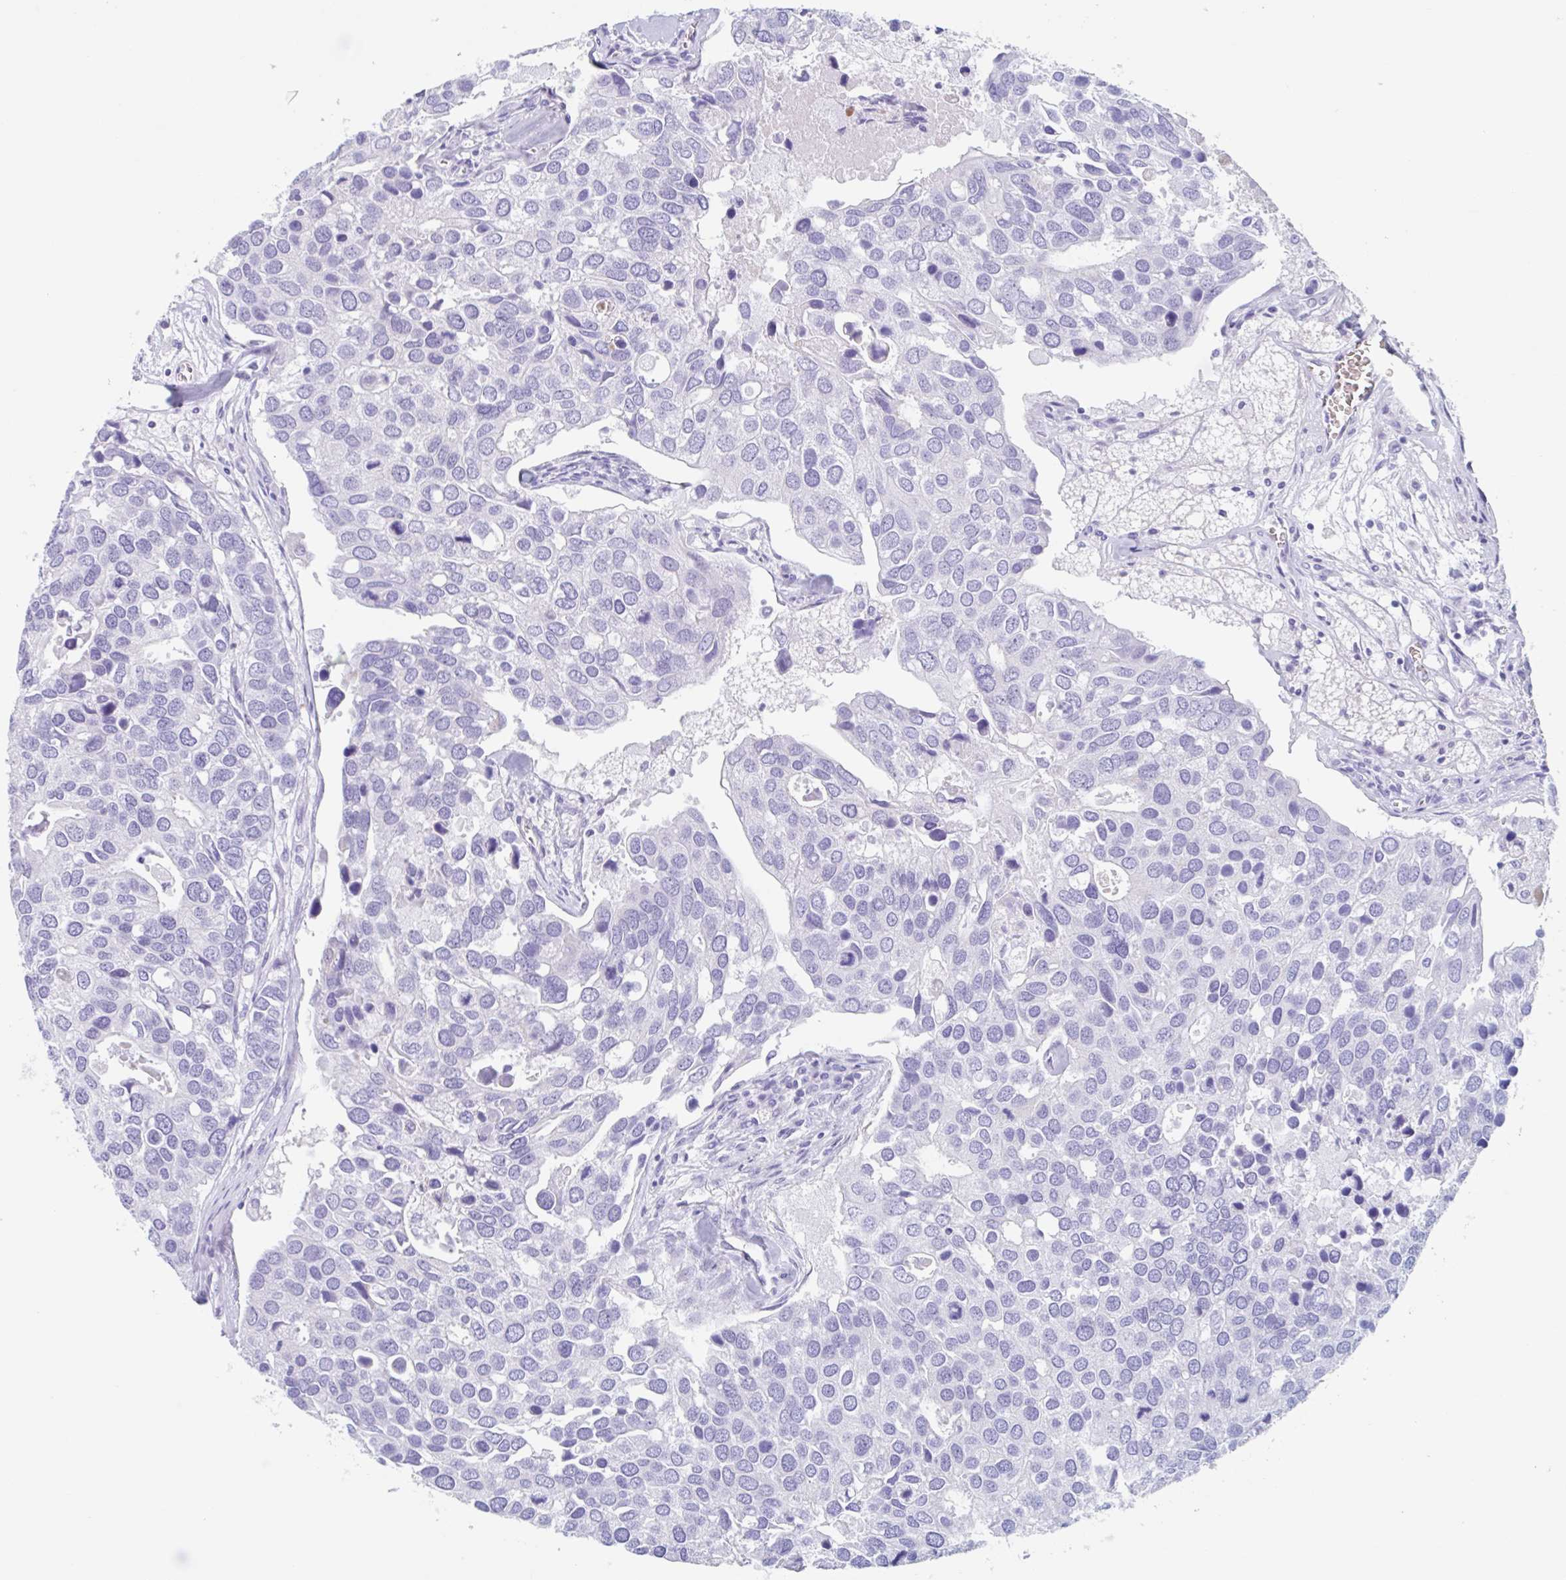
{"staining": {"intensity": "negative", "quantity": "none", "location": "none"}, "tissue": "breast cancer", "cell_type": "Tumor cells", "image_type": "cancer", "snomed": [{"axis": "morphology", "description": "Duct carcinoma"}, {"axis": "topography", "description": "Breast"}], "caption": "Immunohistochemical staining of human intraductal carcinoma (breast) reveals no significant staining in tumor cells.", "gene": "CPTP", "patient": {"sex": "female", "age": 83}}